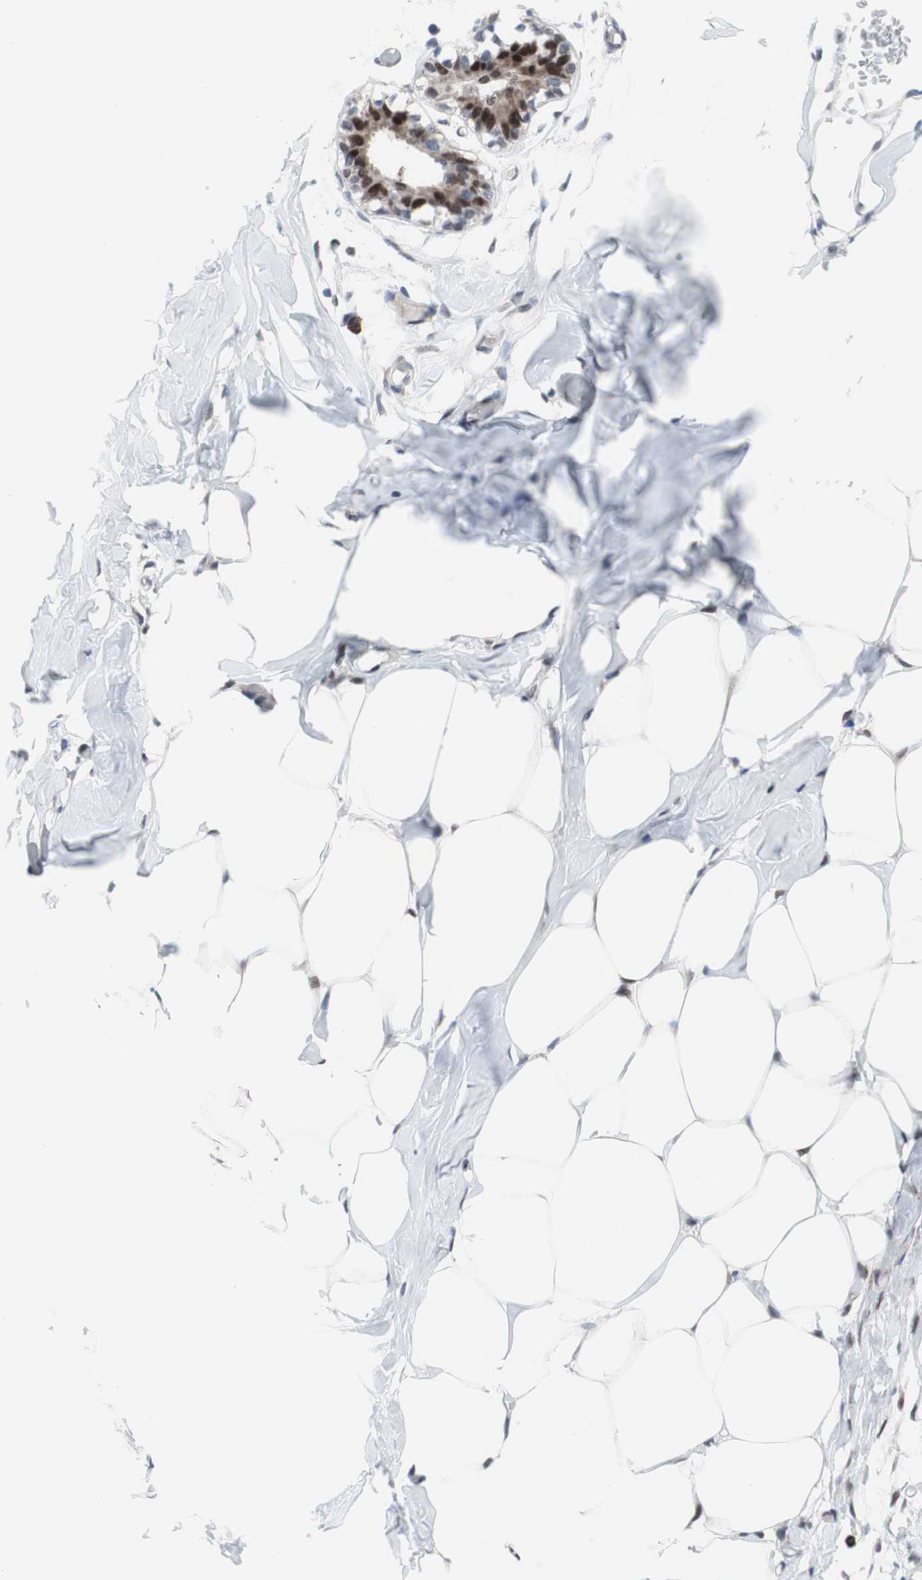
{"staining": {"intensity": "negative", "quantity": "none", "location": "none"}, "tissue": "adipose tissue", "cell_type": "Adipocytes", "image_type": "normal", "snomed": [{"axis": "morphology", "description": "Normal tissue, NOS"}, {"axis": "topography", "description": "Breast"}, {"axis": "topography", "description": "Adipose tissue"}], "caption": "This is an immunohistochemistry (IHC) image of normal adipose tissue. There is no positivity in adipocytes.", "gene": "PHTF2", "patient": {"sex": "female", "age": 25}}